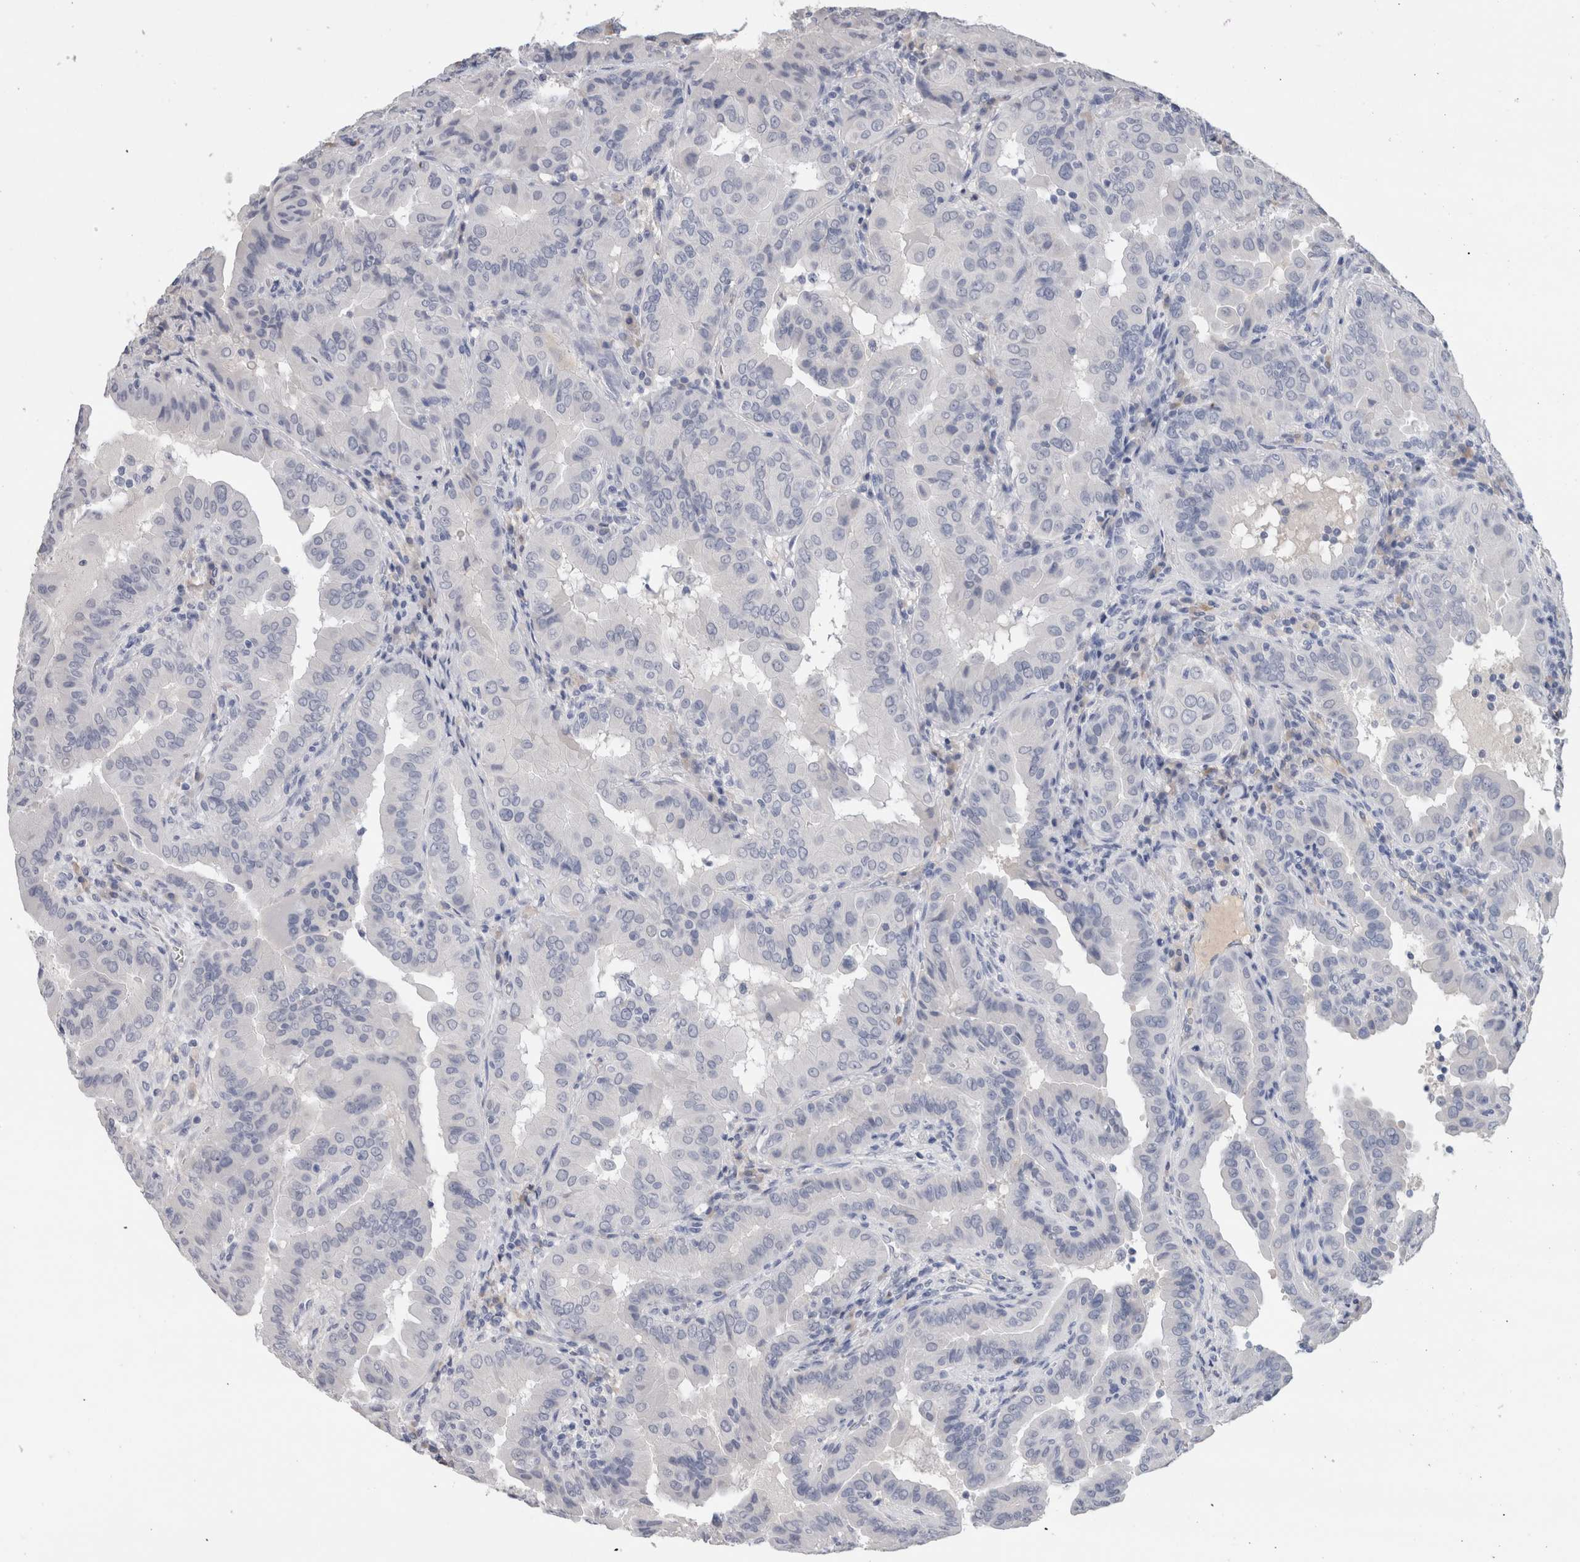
{"staining": {"intensity": "negative", "quantity": "none", "location": "none"}, "tissue": "thyroid cancer", "cell_type": "Tumor cells", "image_type": "cancer", "snomed": [{"axis": "morphology", "description": "Papillary adenocarcinoma, NOS"}, {"axis": "topography", "description": "Thyroid gland"}], "caption": "Immunohistochemistry (IHC) image of neoplastic tissue: thyroid cancer (papillary adenocarcinoma) stained with DAB (3,3'-diaminobenzidine) shows no significant protein staining in tumor cells.", "gene": "FABP4", "patient": {"sex": "male", "age": 33}}